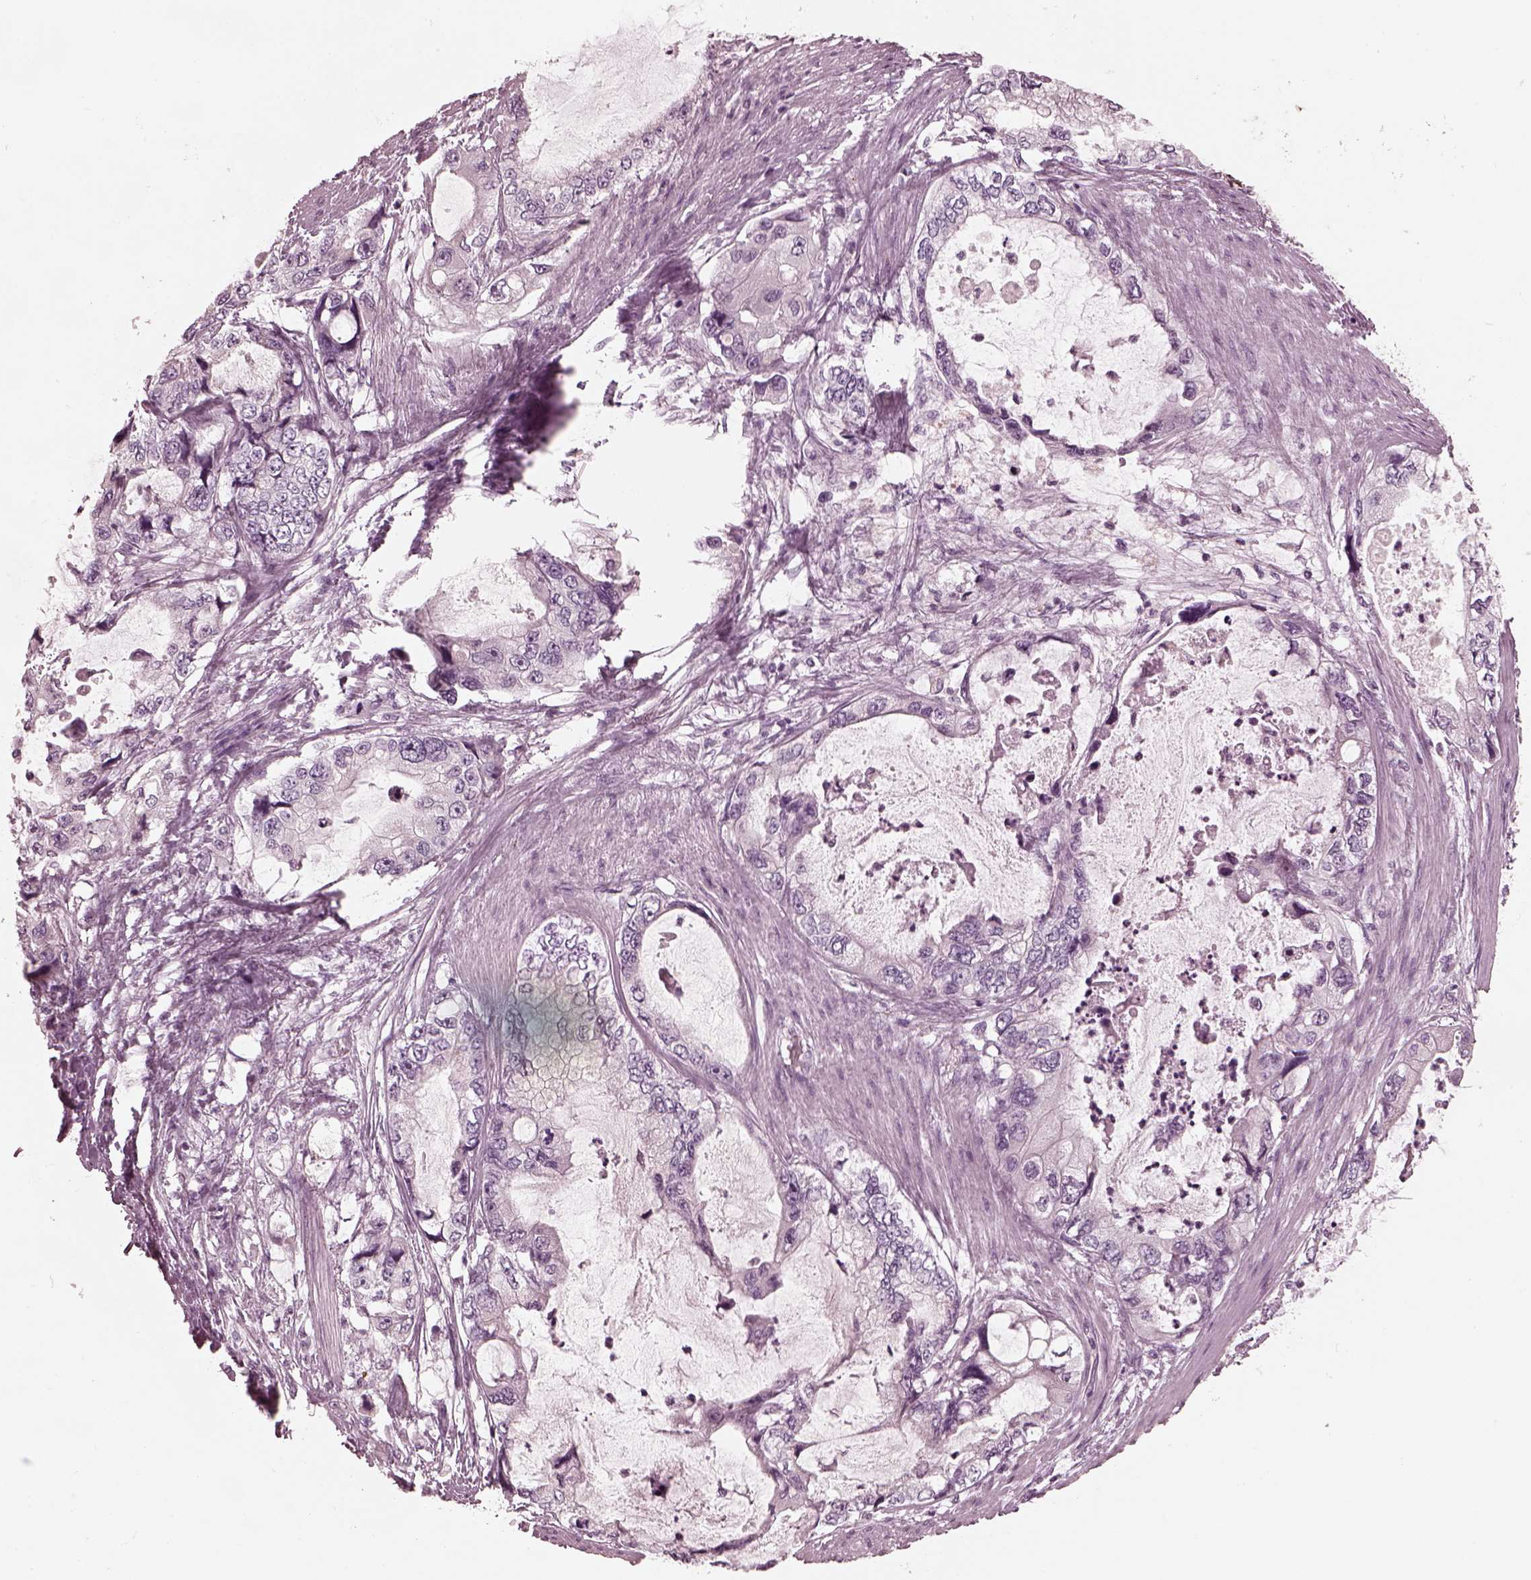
{"staining": {"intensity": "negative", "quantity": "none", "location": "none"}, "tissue": "stomach cancer", "cell_type": "Tumor cells", "image_type": "cancer", "snomed": [{"axis": "morphology", "description": "Adenocarcinoma, NOS"}, {"axis": "topography", "description": "Pancreas"}, {"axis": "topography", "description": "Stomach, upper"}, {"axis": "topography", "description": "Stomach"}], "caption": "An IHC photomicrograph of adenocarcinoma (stomach) is shown. There is no staining in tumor cells of adenocarcinoma (stomach).", "gene": "KIF6", "patient": {"sex": "male", "age": 77}}